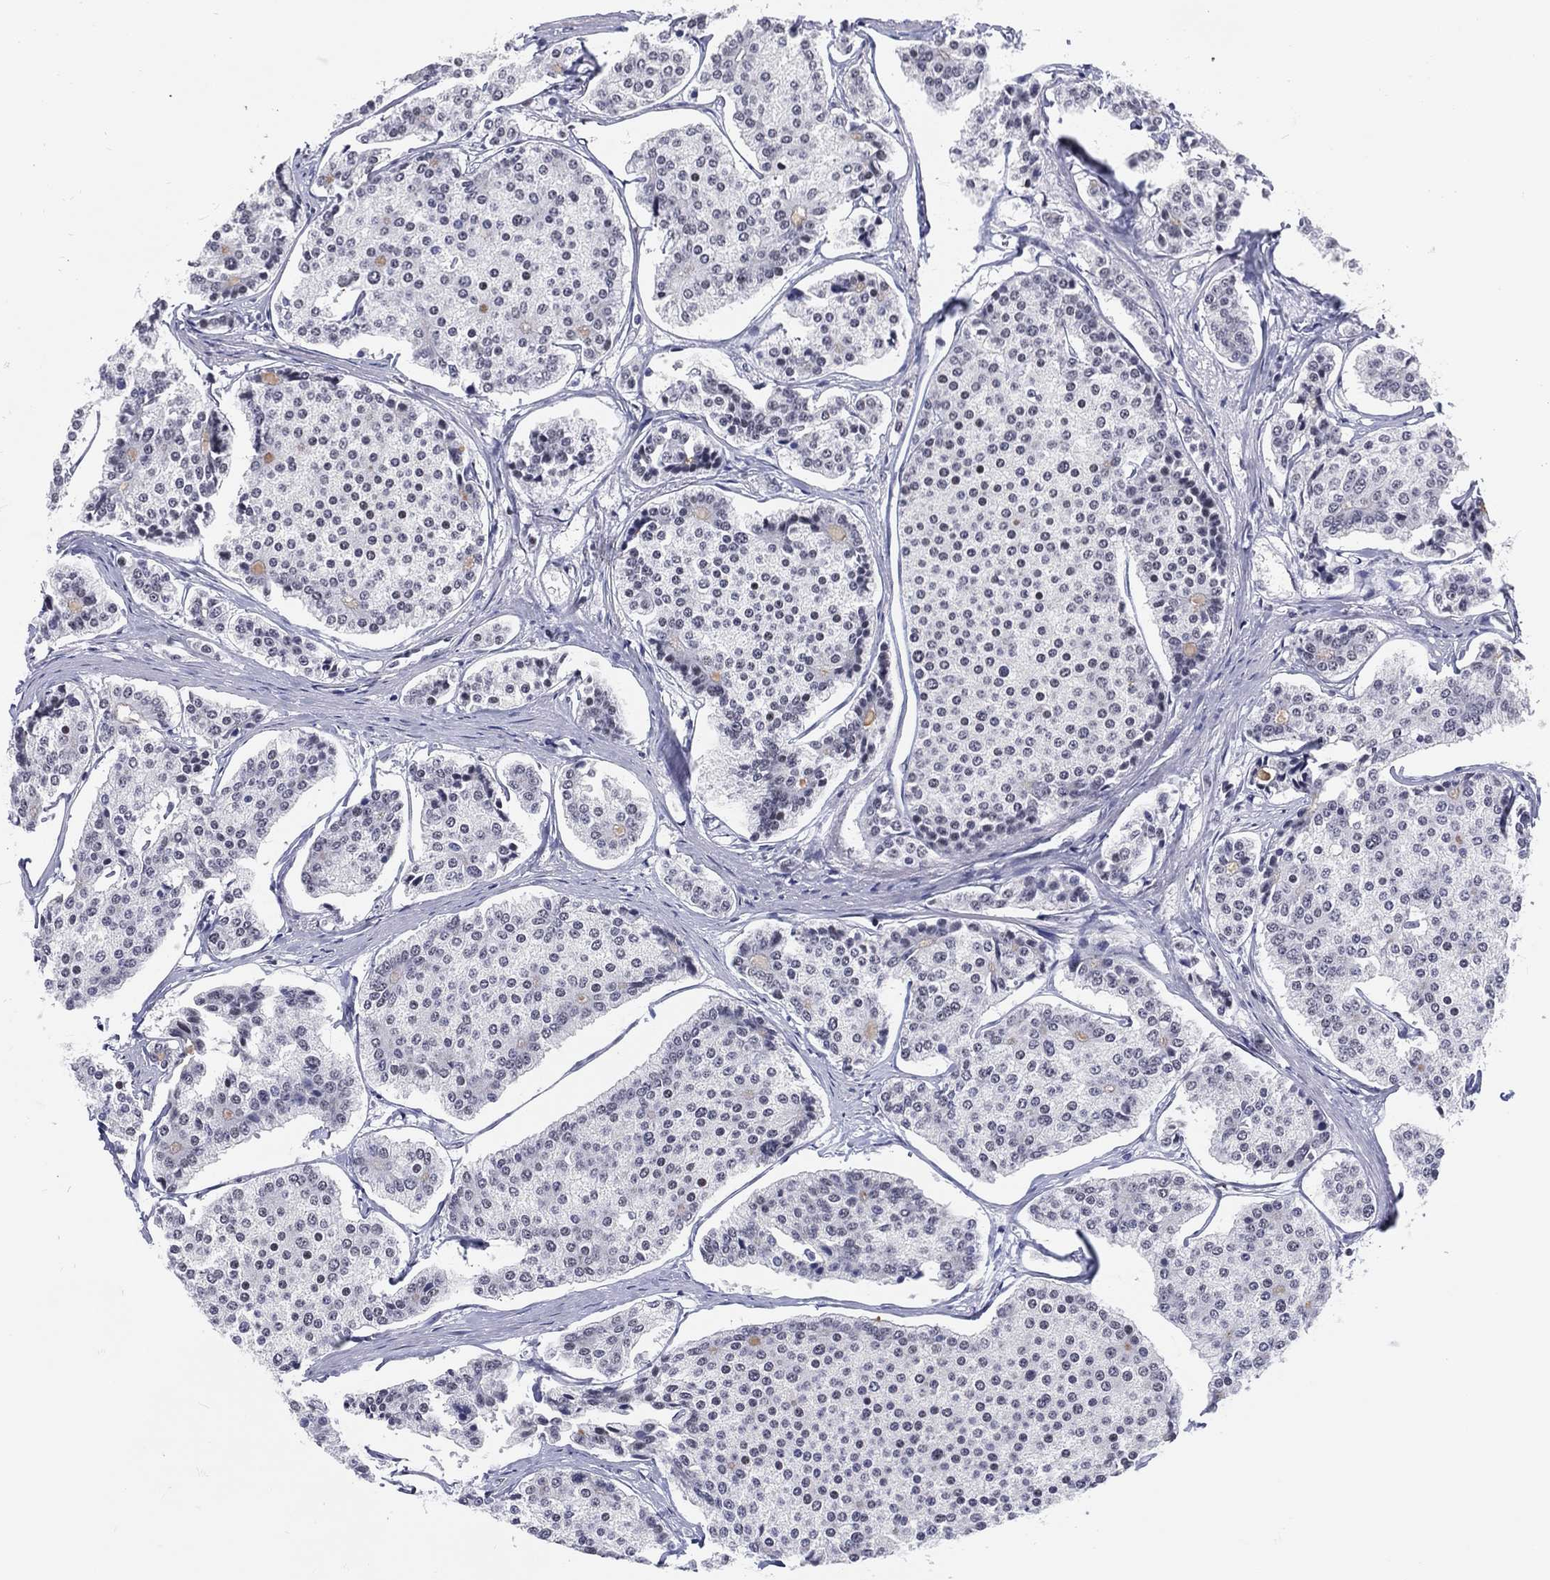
{"staining": {"intensity": "negative", "quantity": "none", "location": "none"}, "tissue": "carcinoid", "cell_type": "Tumor cells", "image_type": "cancer", "snomed": [{"axis": "morphology", "description": "Carcinoid, malignant, NOS"}, {"axis": "topography", "description": "Small intestine"}], "caption": "This micrograph is of malignant carcinoid stained with immunohistochemistry (IHC) to label a protein in brown with the nuclei are counter-stained blue. There is no positivity in tumor cells. (DAB (3,3'-diaminobenzidine) immunohistochemistry (IHC), high magnification).", "gene": "MAPK8IP1", "patient": {"sex": "female", "age": 65}}